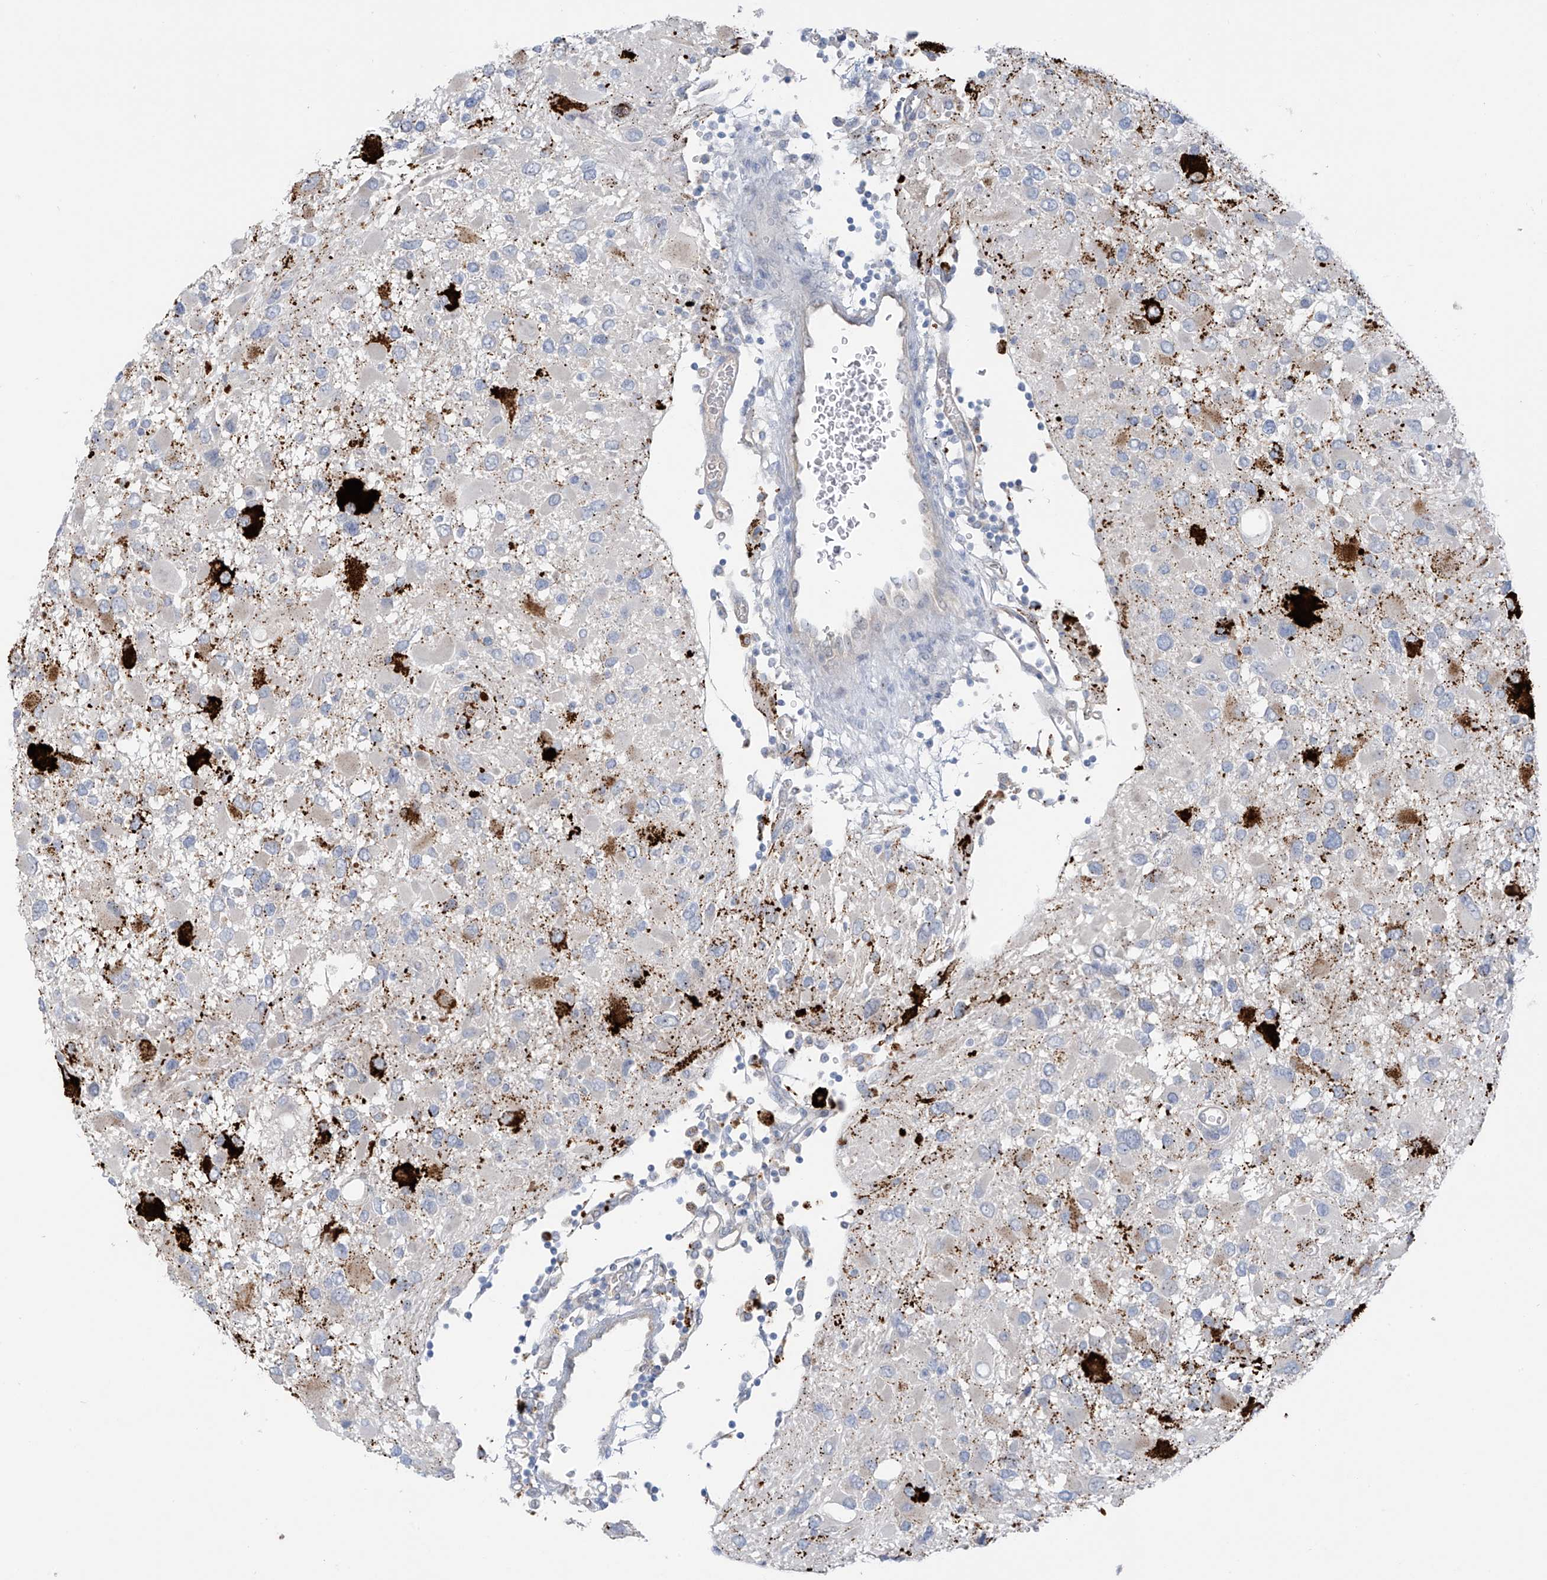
{"staining": {"intensity": "strong", "quantity": "<25%", "location": "cytoplasmic/membranous"}, "tissue": "glioma", "cell_type": "Tumor cells", "image_type": "cancer", "snomed": [{"axis": "morphology", "description": "Glioma, malignant, High grade"}, {"axis": "topography", "description": "Brain"}], "caption": "Tumor cells reveal medium levels of strong cytoplasmic/membranous positivity in about <25% of cells in glioma. The protein of interest is shown in brown color, while the nuclei are stained blue.", "gene": "ZNF793", "patient": {"sex": "male", "age": 53}}